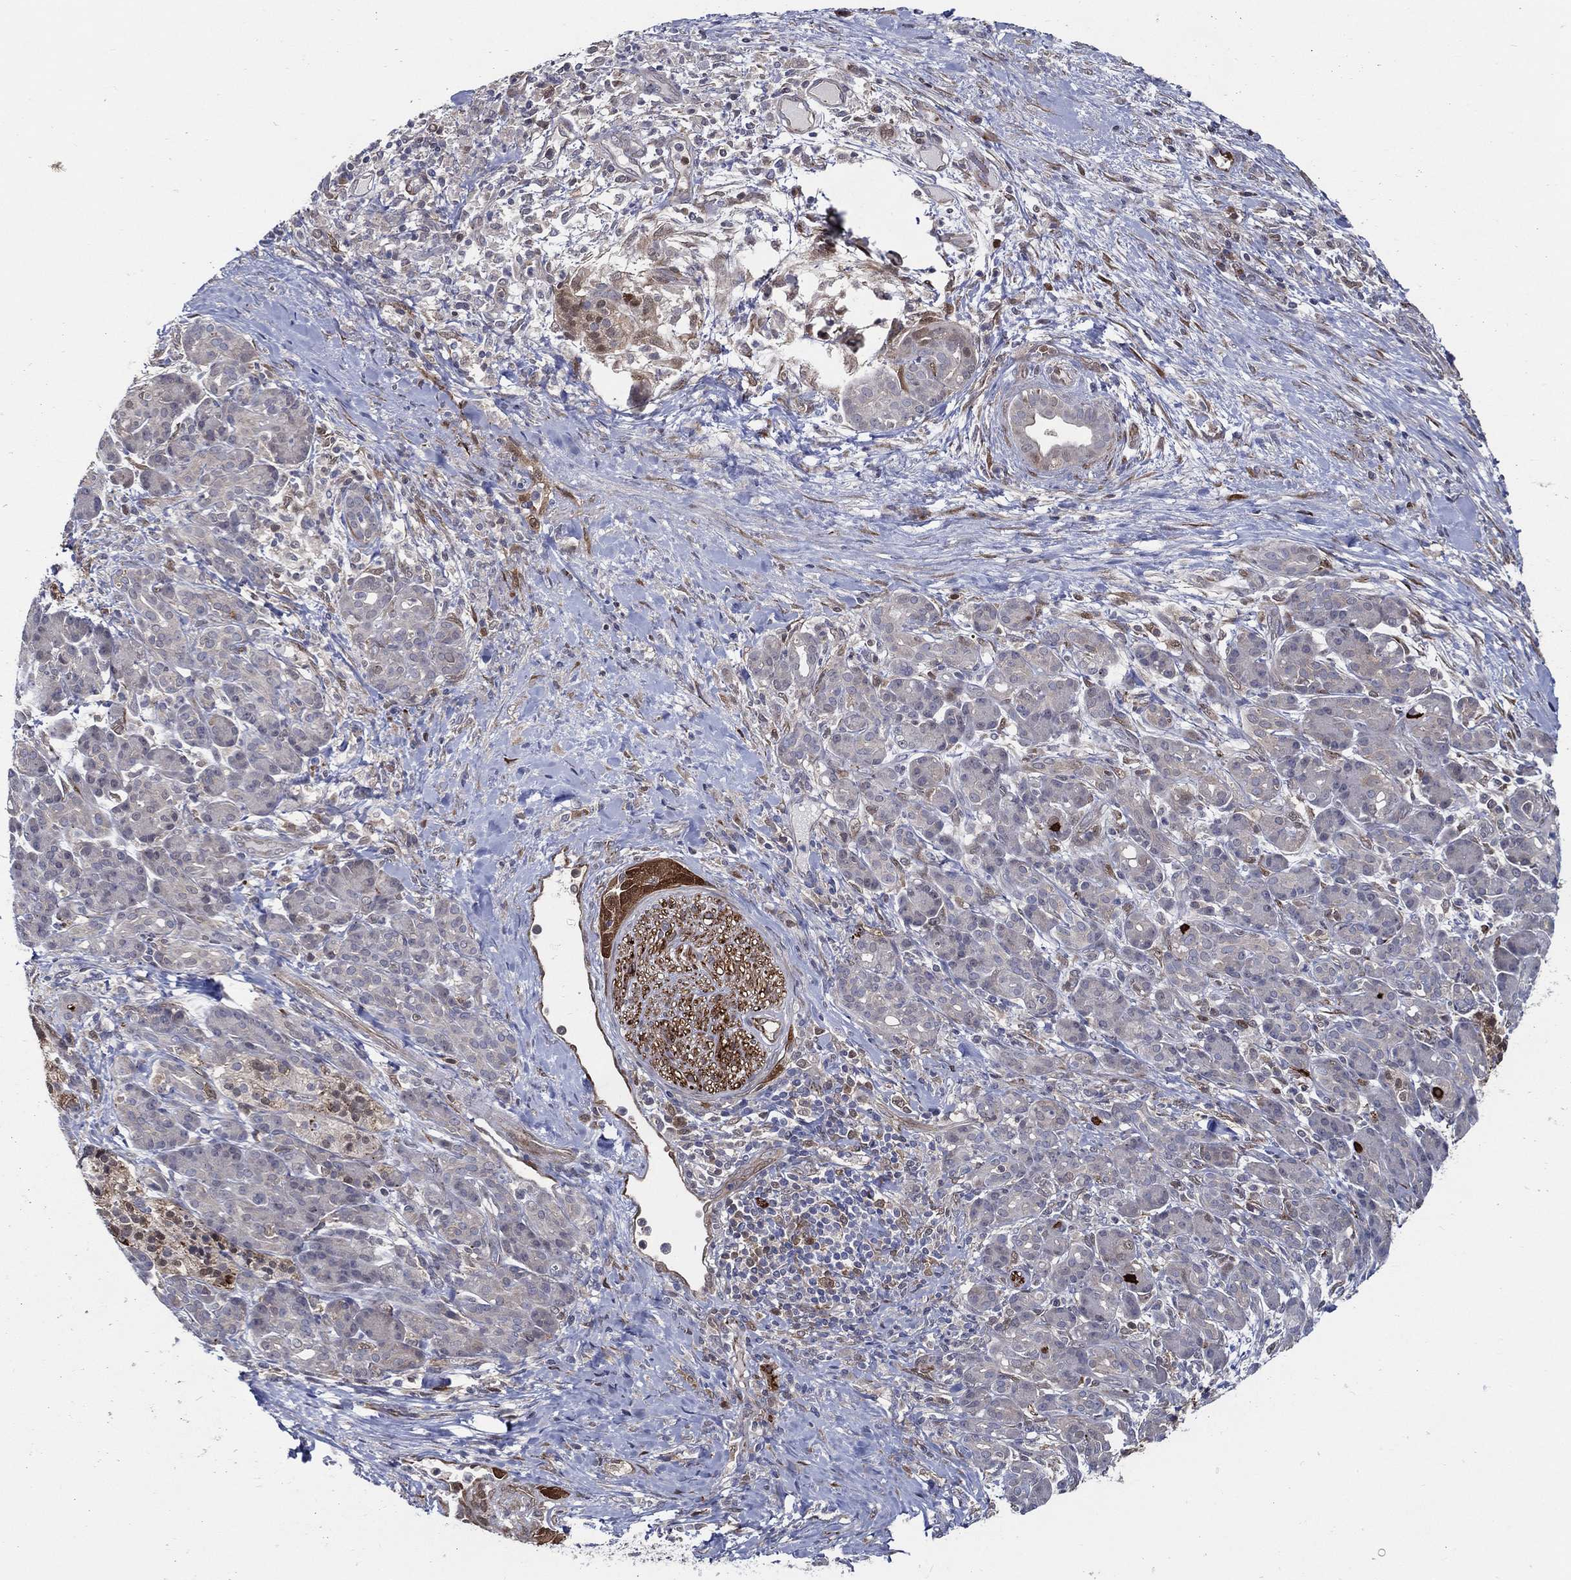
{"staining": {"intensity": "negative", "quantity": "none", "location": "none"}, "tissue": "pancreatic cancer", "cell_type": "Tumor cells", "image_type": "cancer", "snomed": [{"axis": "morphology", "description": "Adenocarcinoma, NOS"}, {"axis": "topography", "description": "Pancreas"}], "caption": "DAB immunohistochemical staining of human pancreatic adenocarcinoma exhibits no significant expression in tumor cells.", "gene": "ARHGAP11A", "patient": {"sex": "male", "age": 44}}